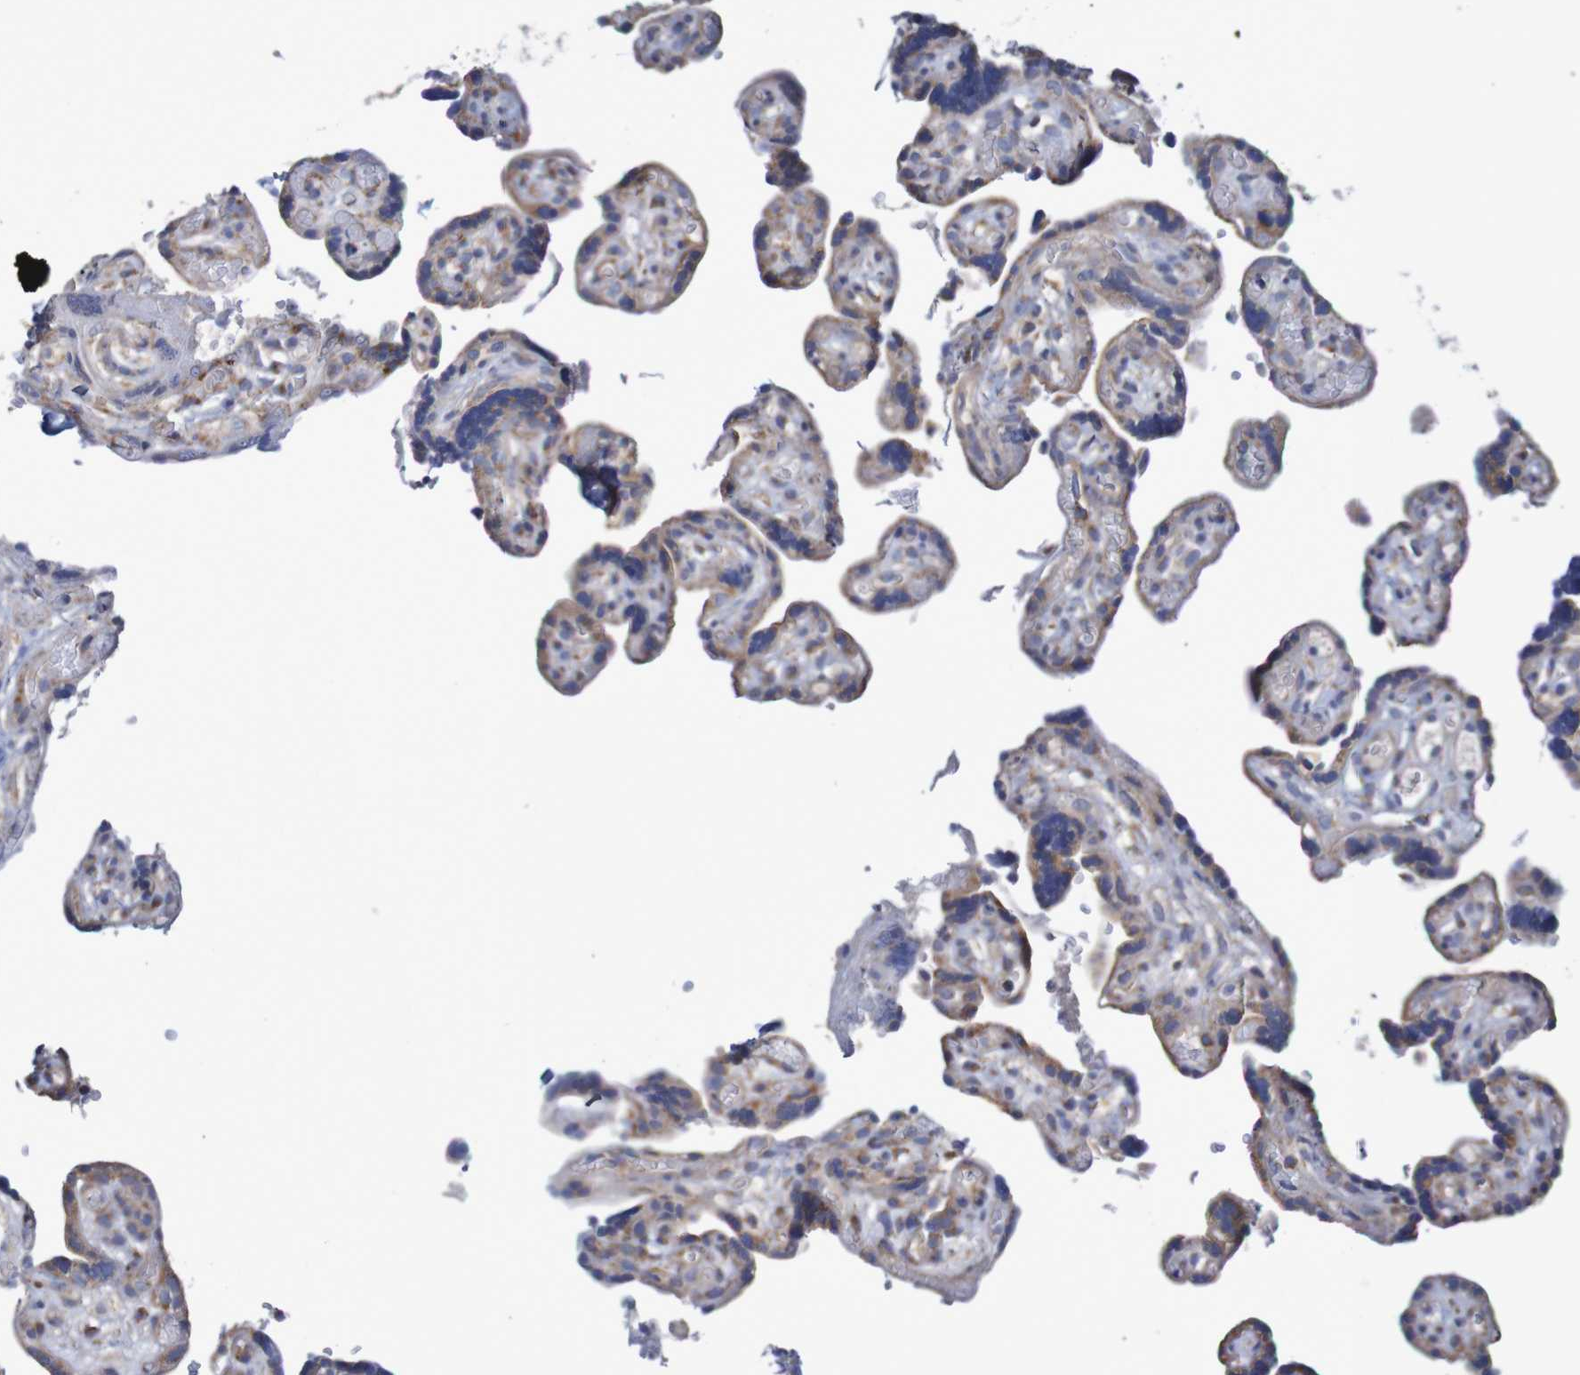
{"staining": {"intensity": "moderate", "quantity": ">75%", "location": "cytoplasmic/membranous"}, "tissue": "placenta", "cell_type": "Decidual cells", "image_type": "normal", "snomed": [{"axis": "morphology", "description": "Normal tissue, NOS"}, {"axis": "topography", "description": "Placenta"}], "caption": "About >75% of decidual cells in normal placenta demonstrate moderate cytoplasmic/membranous protein expression as visualized by brown immunohistochemical staining.", "gene": "MMEL1", "patient": {"sex": "female", "age": 30}}